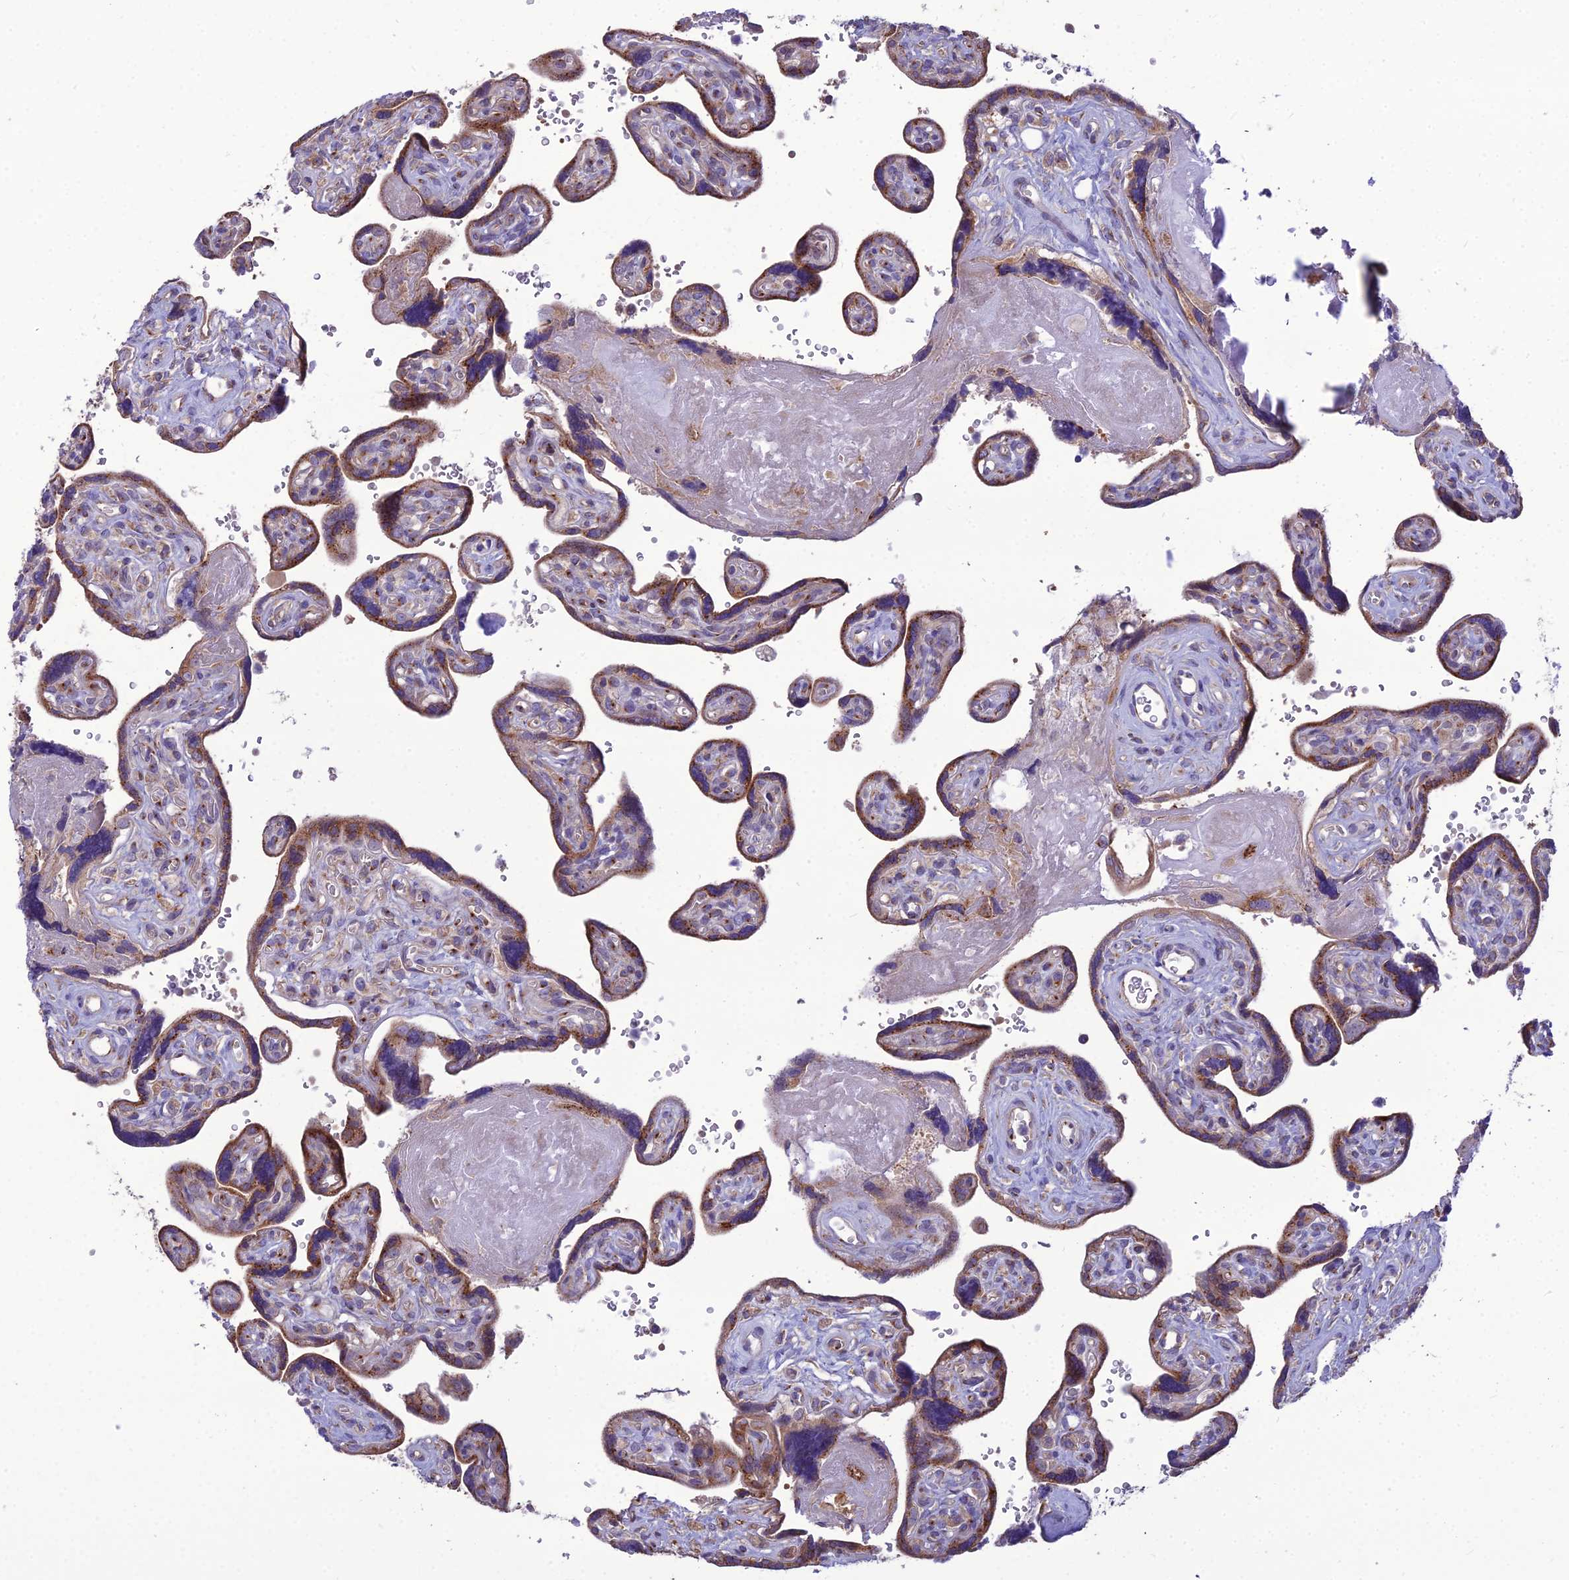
{"staining": {"intensity": "moderate", "quantity": ">75%", "location": "cytoplasmic/membranous"}, "tissue": "placenta", "cell_type": "Trophoblastic cells", "image_type": "normal", "snomed": [{"axis": "morphology", "description": "Normal tissue, NOS"}, {"axis": "topography", "description": "Placenta"}], "caption": "Placenta stained with immunohistochemistry (IHC) demonstrates moderate cytoplasmic/membranous staining in approximately >75% of trophoblastic cells. (IHC, brightfield microscopy, high magnification).", "gene": "SPRYD7", "patient": {"sex": "female", "age": 39}}